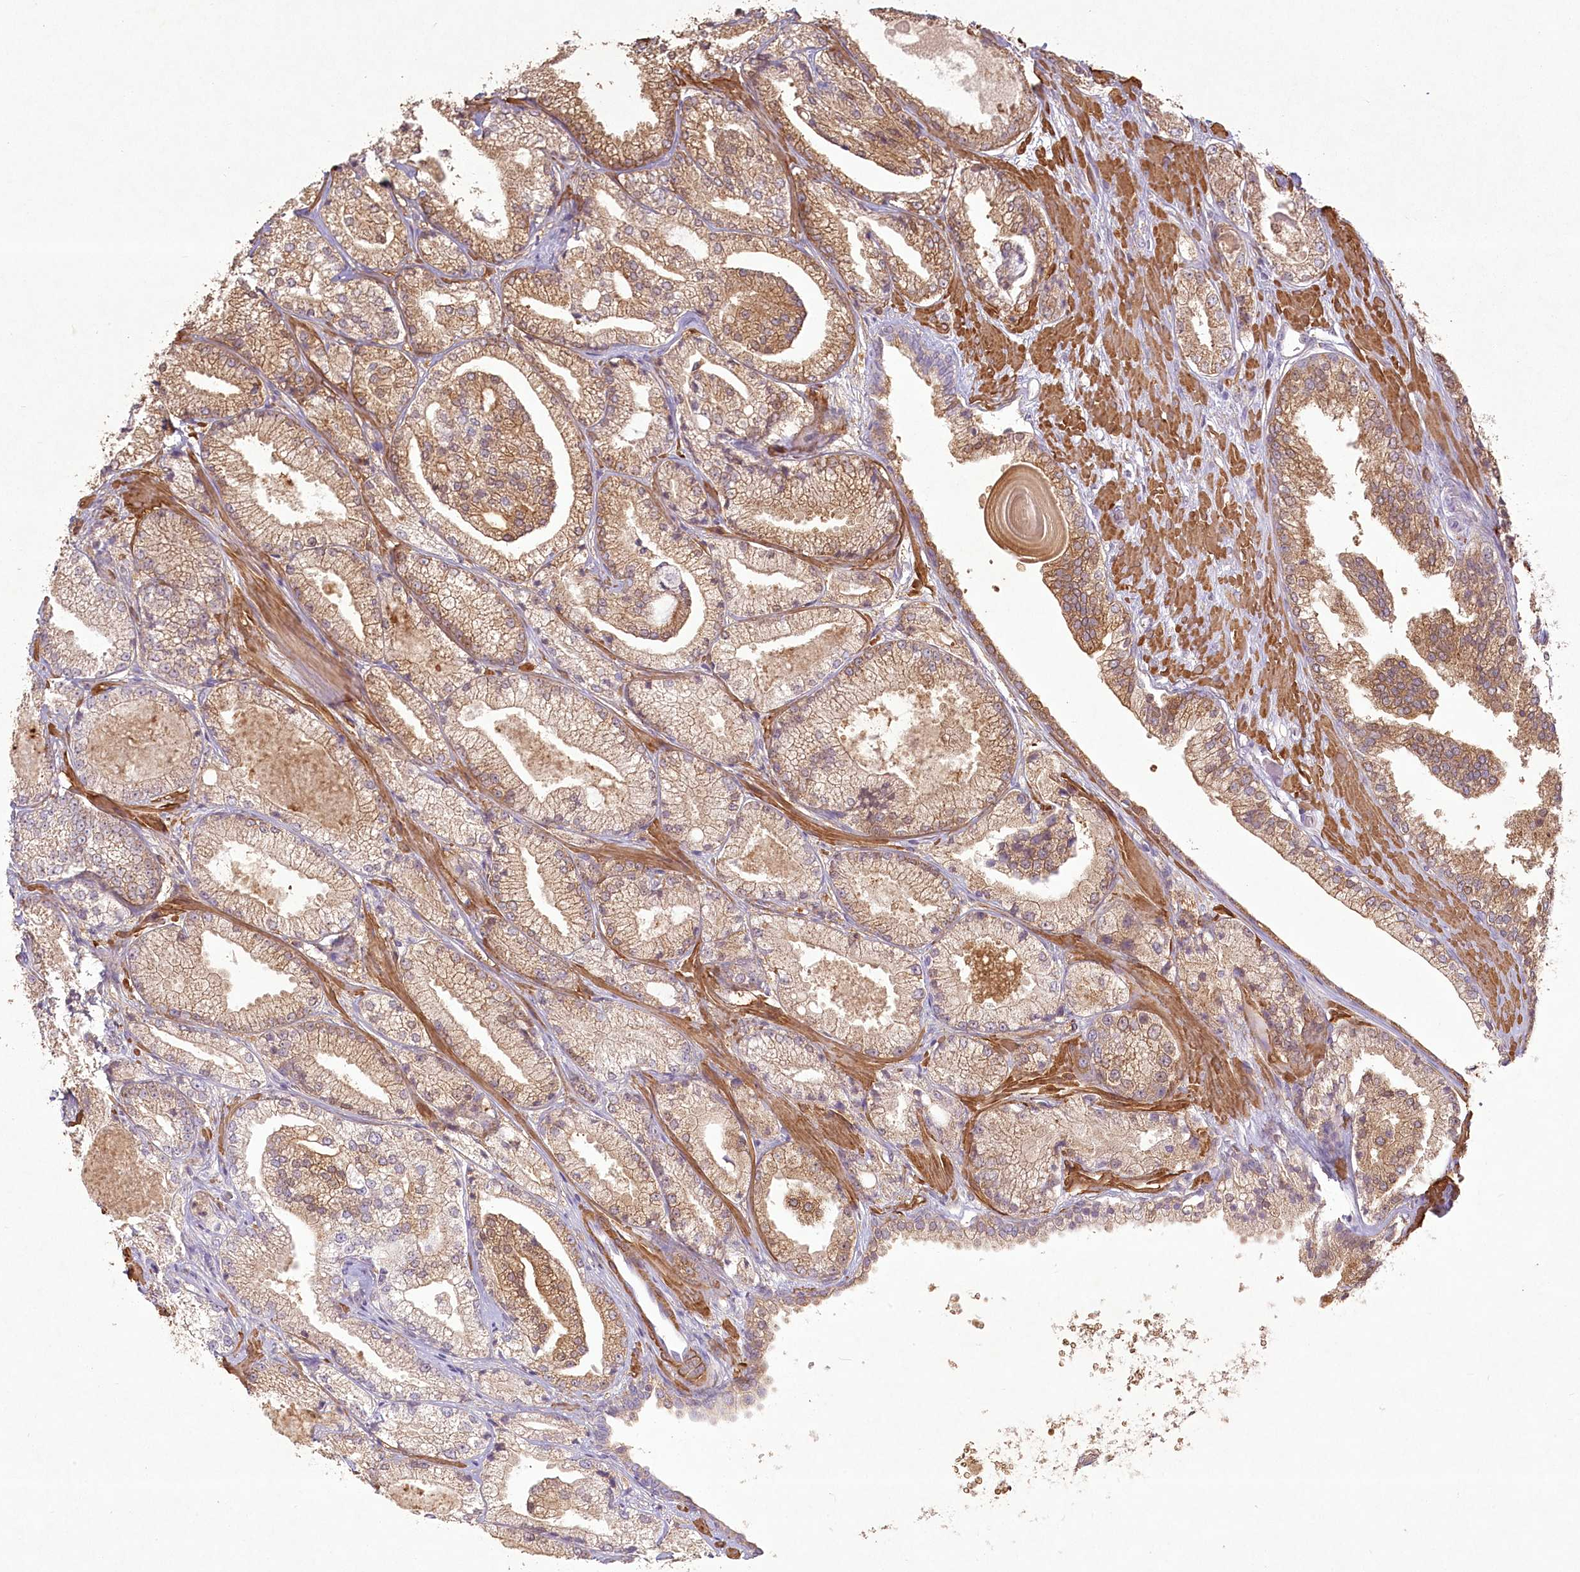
{"staining": {"intensity": "moderate", "quantity": ">75%", "location": "cytoplasmic/membranous"}, "tissue": "prostate cancer", "cell_type": "Tumor cells", "image_type": "cancer", "snomed": [{"axis": "morphology", "description": "Adenocarcinoma, High grade"}, {"axis": "topography", "description": "Prostate"}], "caption": "A medium amount of moderate cytoplasmic/membranous positivity is seen in about >75% of tumor cells in prostate high-grade adenocarcinoma tissue.", "gene": "INPP4B", "patient": {"sex": "male", "age": 73}}